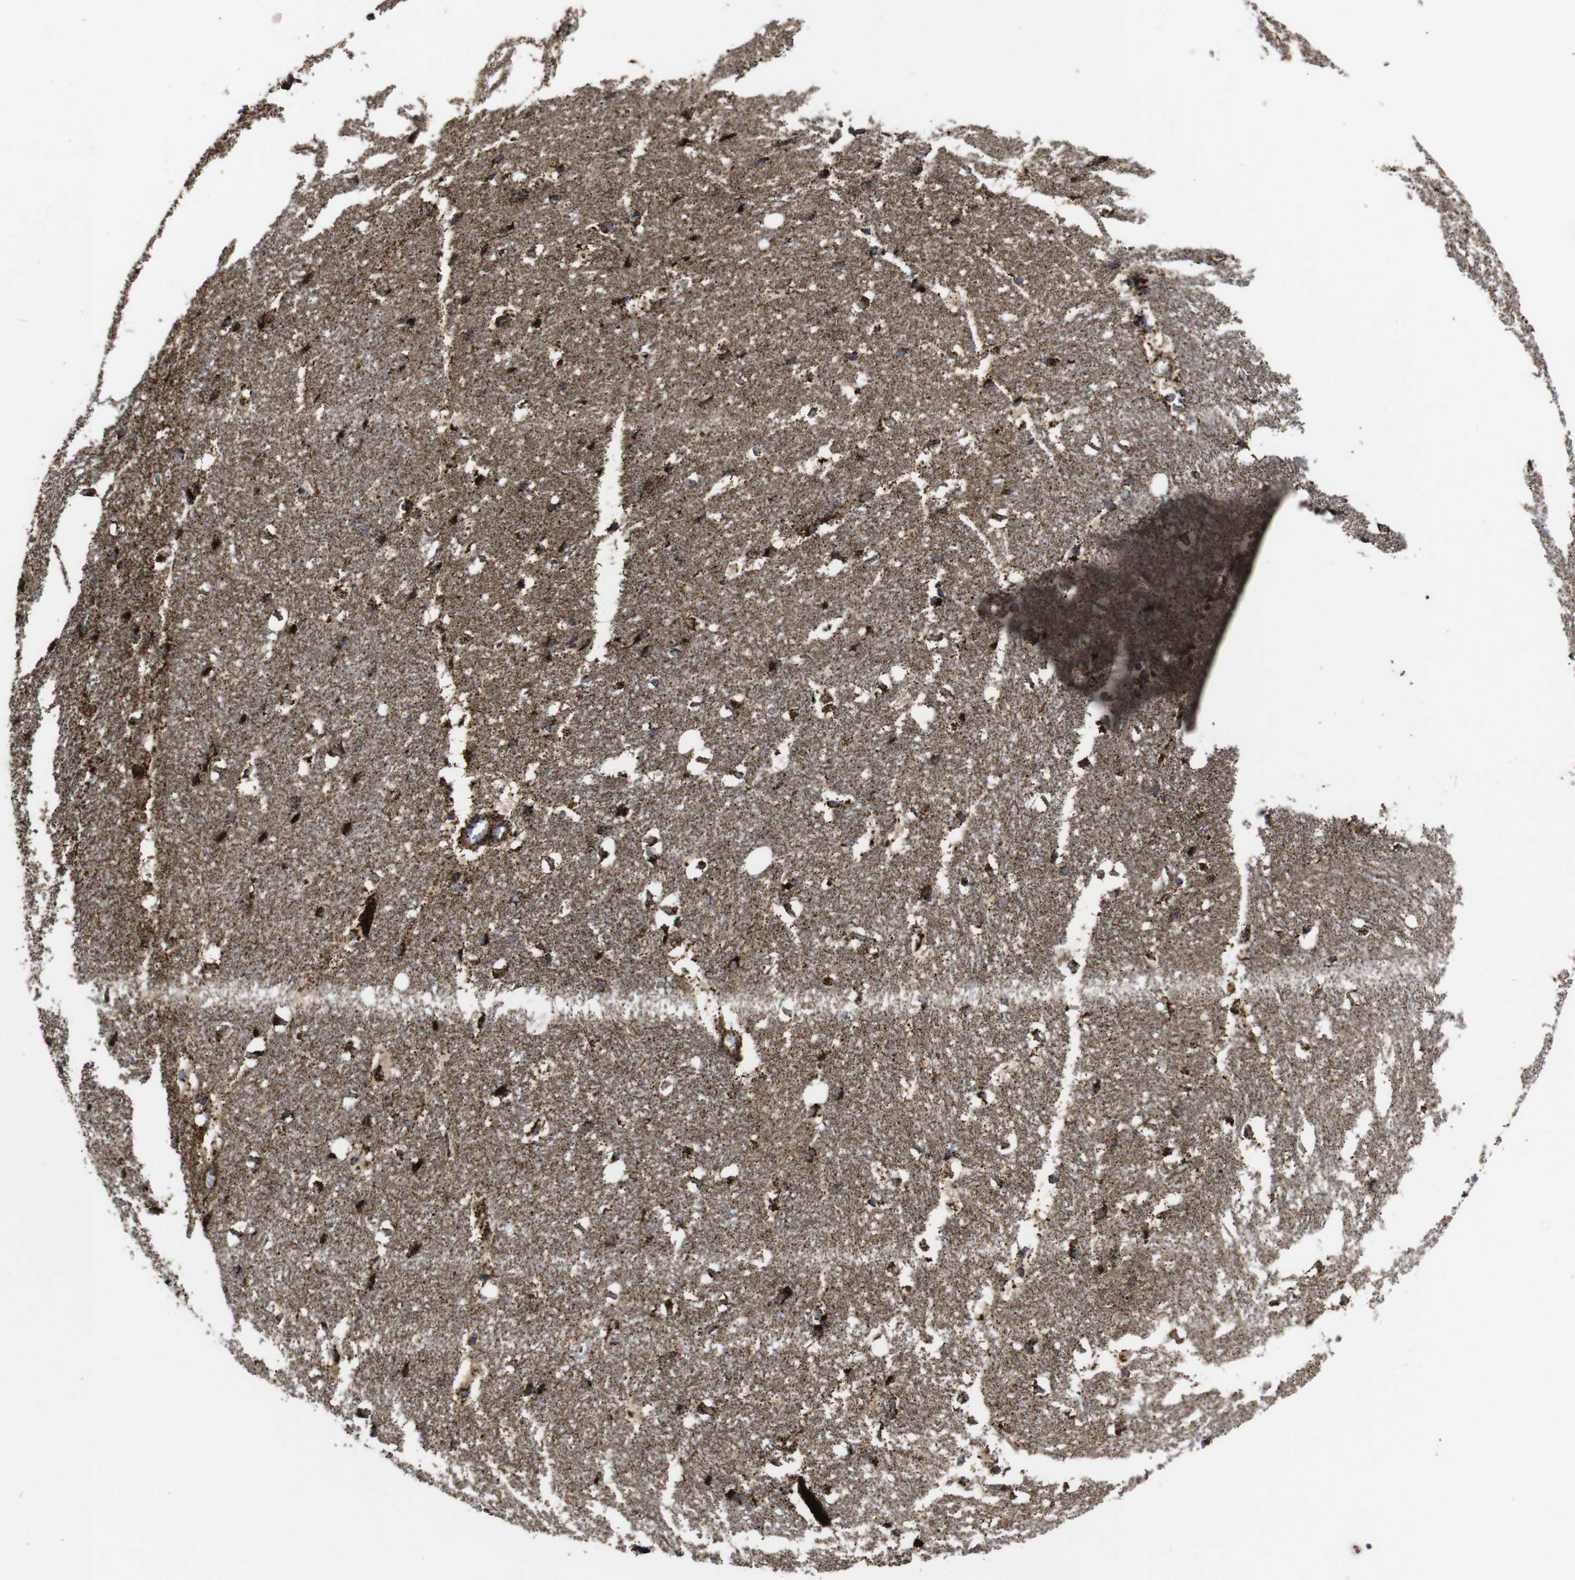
{"staining": {"intensity": "strong", "quantity": "25%-75%", "location": "cytoplasmic/membranous"}, "tissue": "hippocampus", "cell_type": "Glial cells", "image_type": "normal", "snomed": [{"axis": "morphology", "description": "Normal tissue, NOS"}, {"axis": "topography", "description": "Hippocampus"}], "caption": "Immunohistochemical staining of benign hippocampus demonstrates high levels of strong cytoplasmic/membranous positivity in about 25%-75% of glial cells.", "gene": "ATP5F1A", "patient": {"sex": "female", "age": 19}}